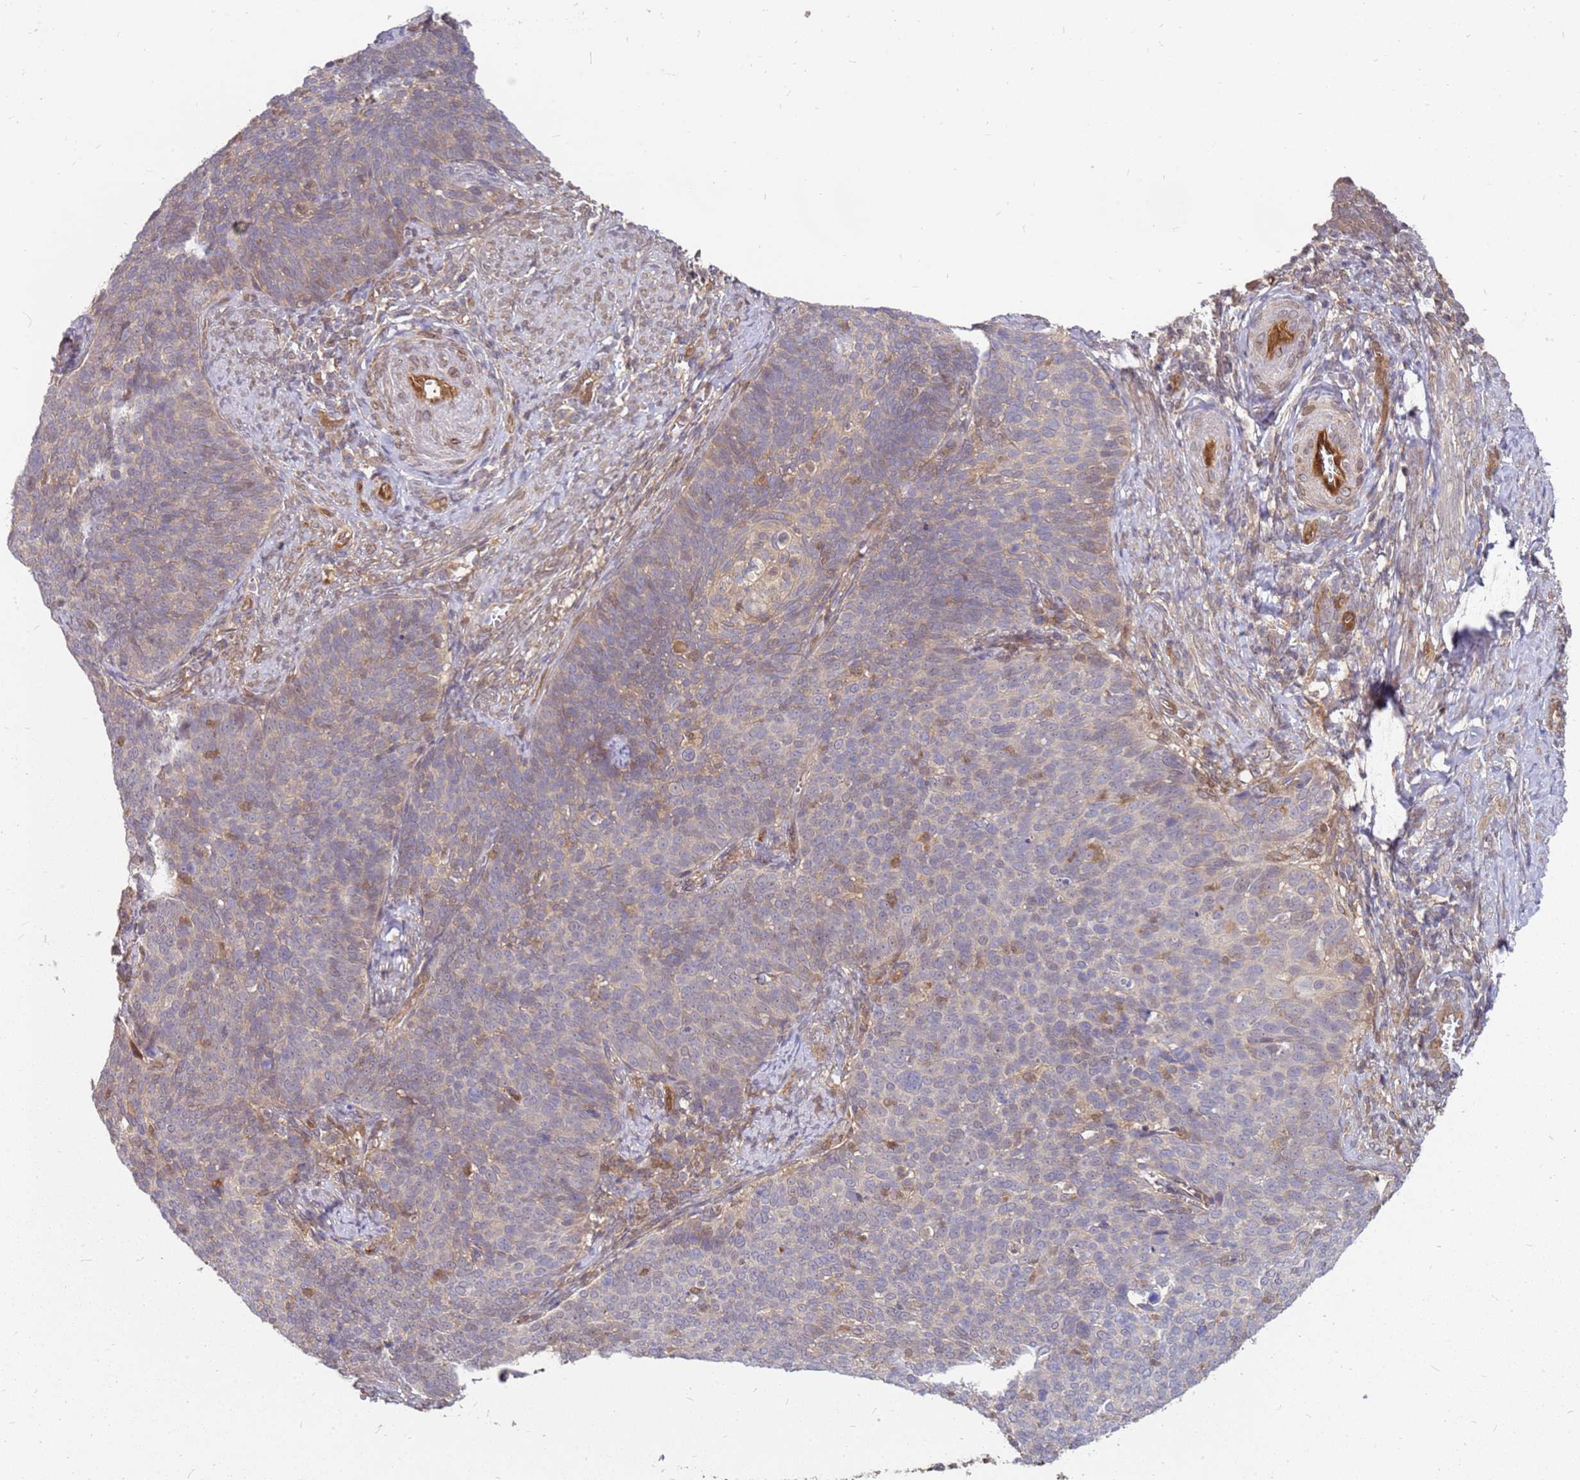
{"staining": {"intensity": "weak", "quantity": "<25%", "location": "cytoplasmic/membranous"}, "tissue": "cervical cancer", "cell_type": "Tumor cells", "image_type": "cancer", "snomed": [{"axis": "morphology", "description": "Normal tissue, NOS"}, {"axis": "morphology", "description": "Squamous cell carcinoma, NOS"}, {"axis": "topography", "description": "Cervix"}], "caption": "An IHC image of squamous cell carcinoma (cervical) is shown. There is no staining in tumor cells of squamous cell carcinoma (cervical).", "gene": "NUDT14", "patient": {"sex": "female", "age": 39}}